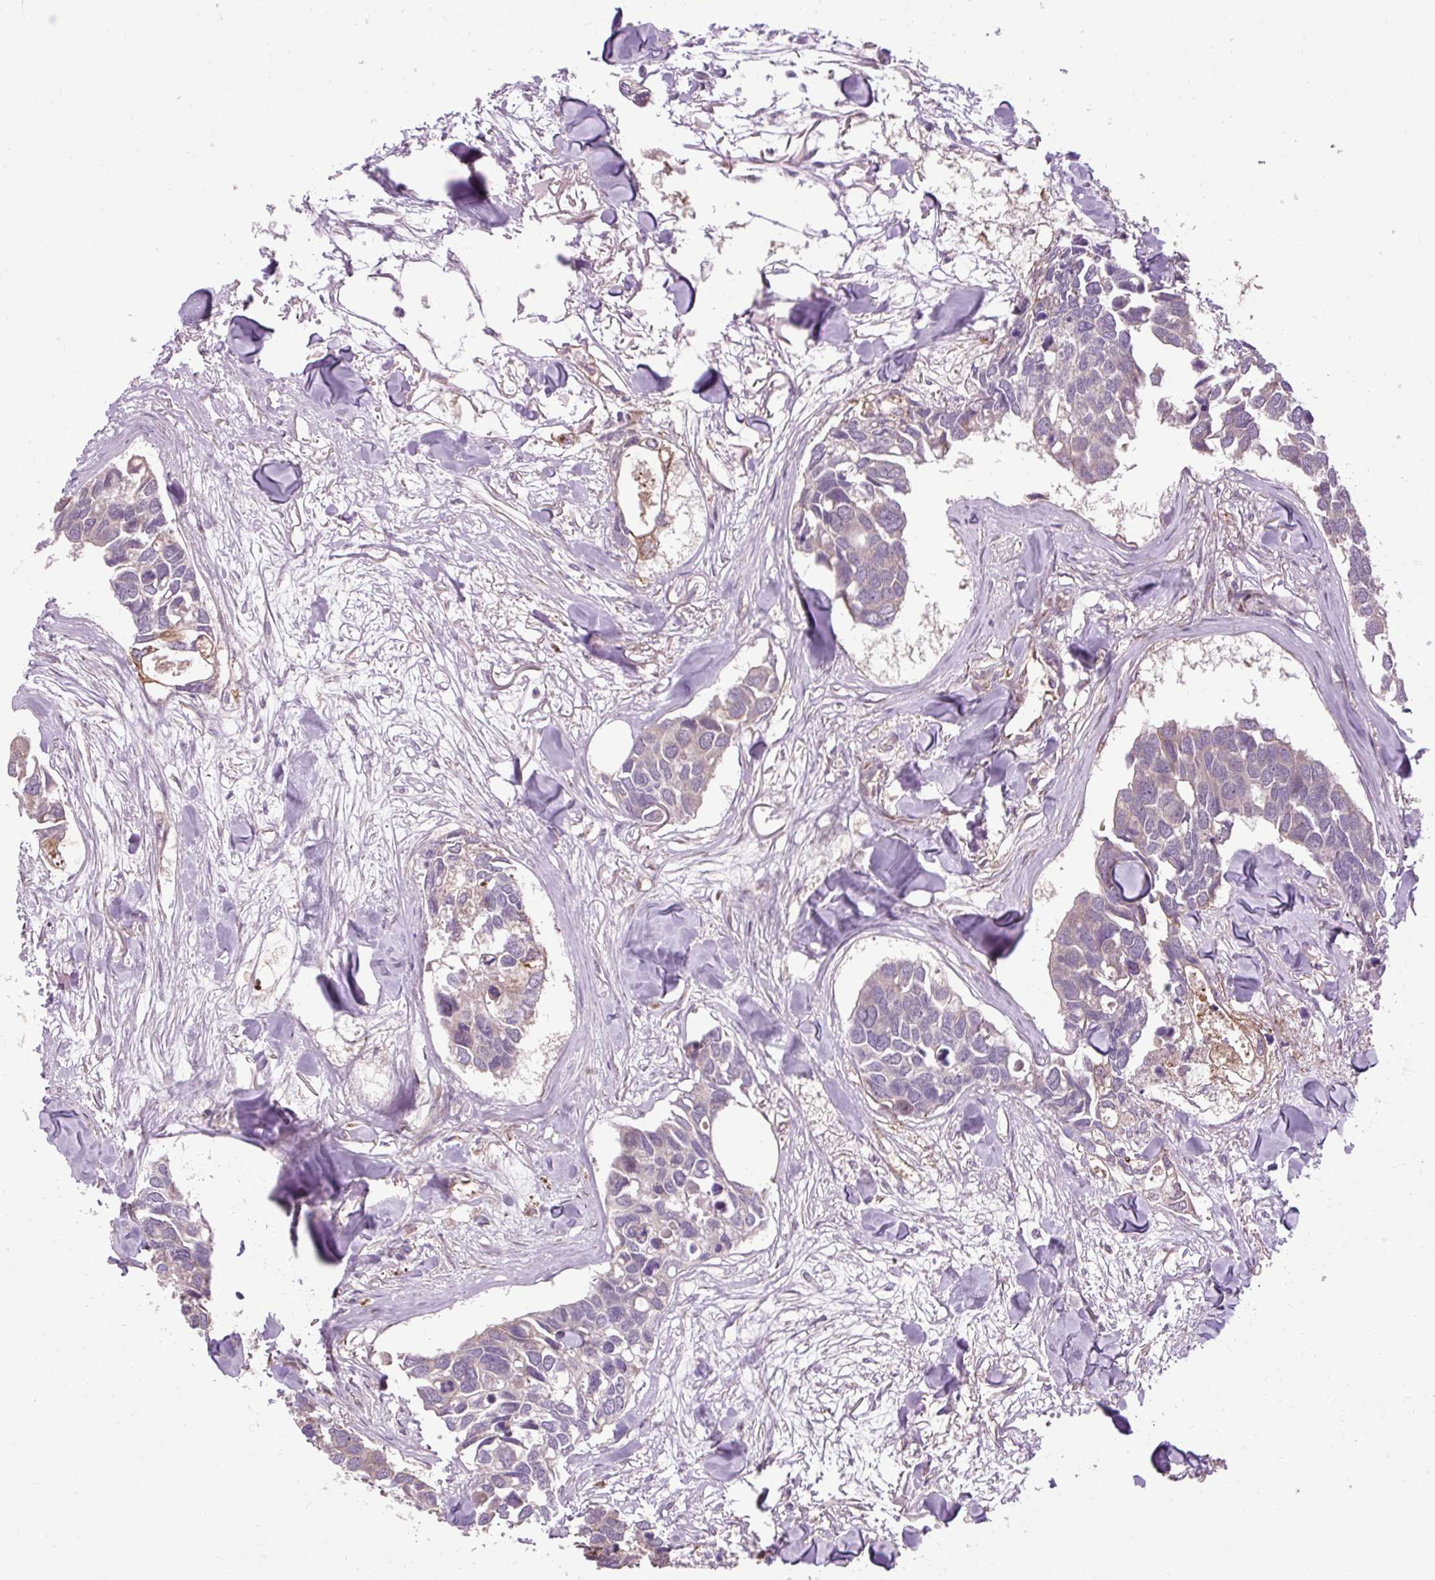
{"staining": {"intensity": "weak", "quantity": "<25%", "location": "cytoplasmic/membranous"}, "tissue": "breast cancer", "cell_type": "Tumor cells", "image_type": "cancer", "snomed": [{"axis": "morphology", "description": "Duct carcinoma"}, {"axis": "topography", "description": "Breast"}], "caption": "An IHC photomicrograph of invasive ductal carcinoma (breast) is shown. There is no staining in tumor cells of invasive ductal carcinoma (breast).", "gene": "FLRT1", "patient": {"sex": "female", "age": 83}}